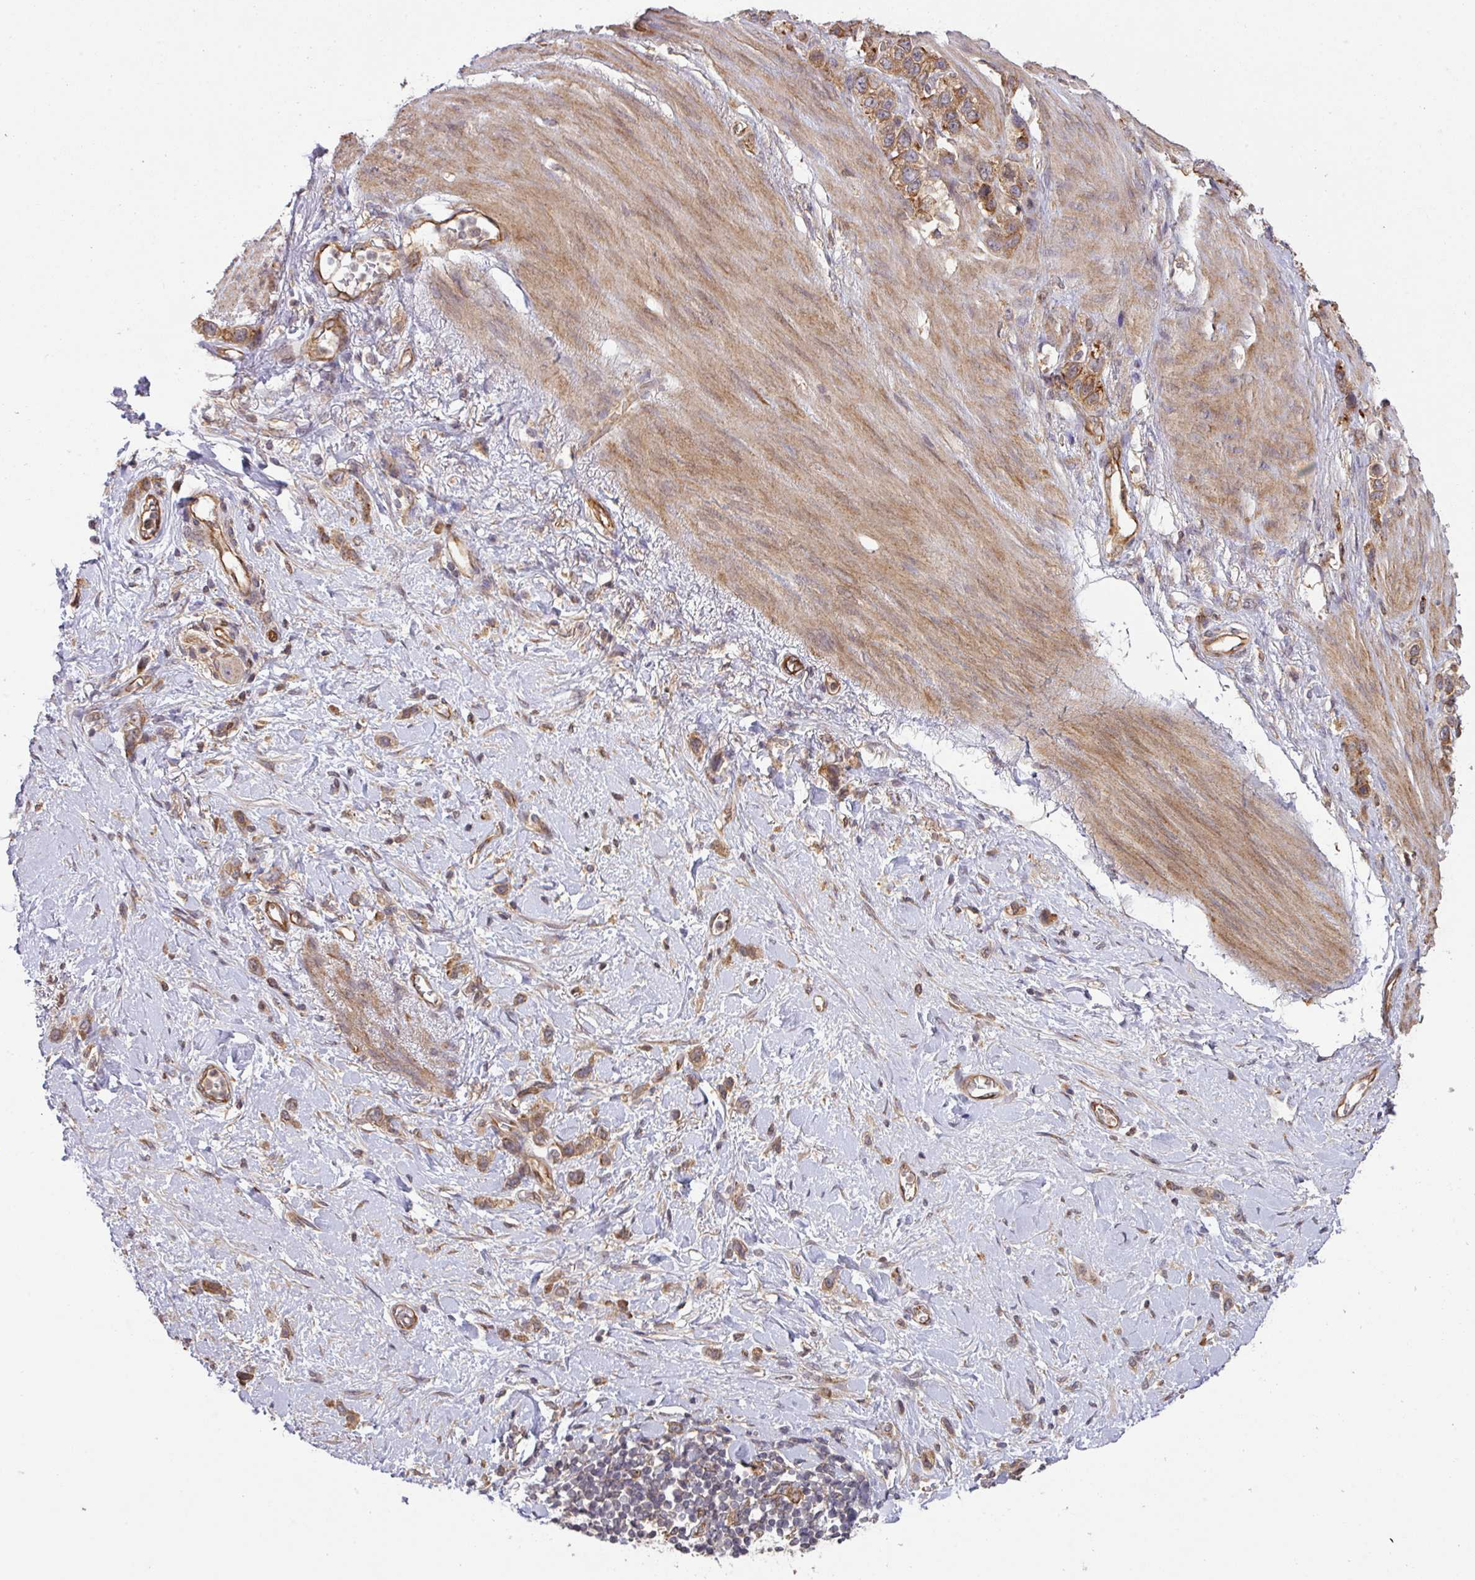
{"staining": {"intensity": "moderate", "quantity": ">75%", "location": "cytoplasmic/membranous"}, "tissue": "stomach cancer", "cell_type": "Tumor cells", "image_type": "cancer", "snomed": [{"axis": "morphology", "description": "Adenocarcinoma, NOS"}, {"axis": "topography", "description": "Stomach"}], "caption": "A histopathology image of human adenocarcinoma (stomach) stained for a protein demonstrates moderate cytoplasmic/membranous brown staining in tumor cells.", "gene": "CYFIP2", "patient": {"sex": "female", "age": 65}}